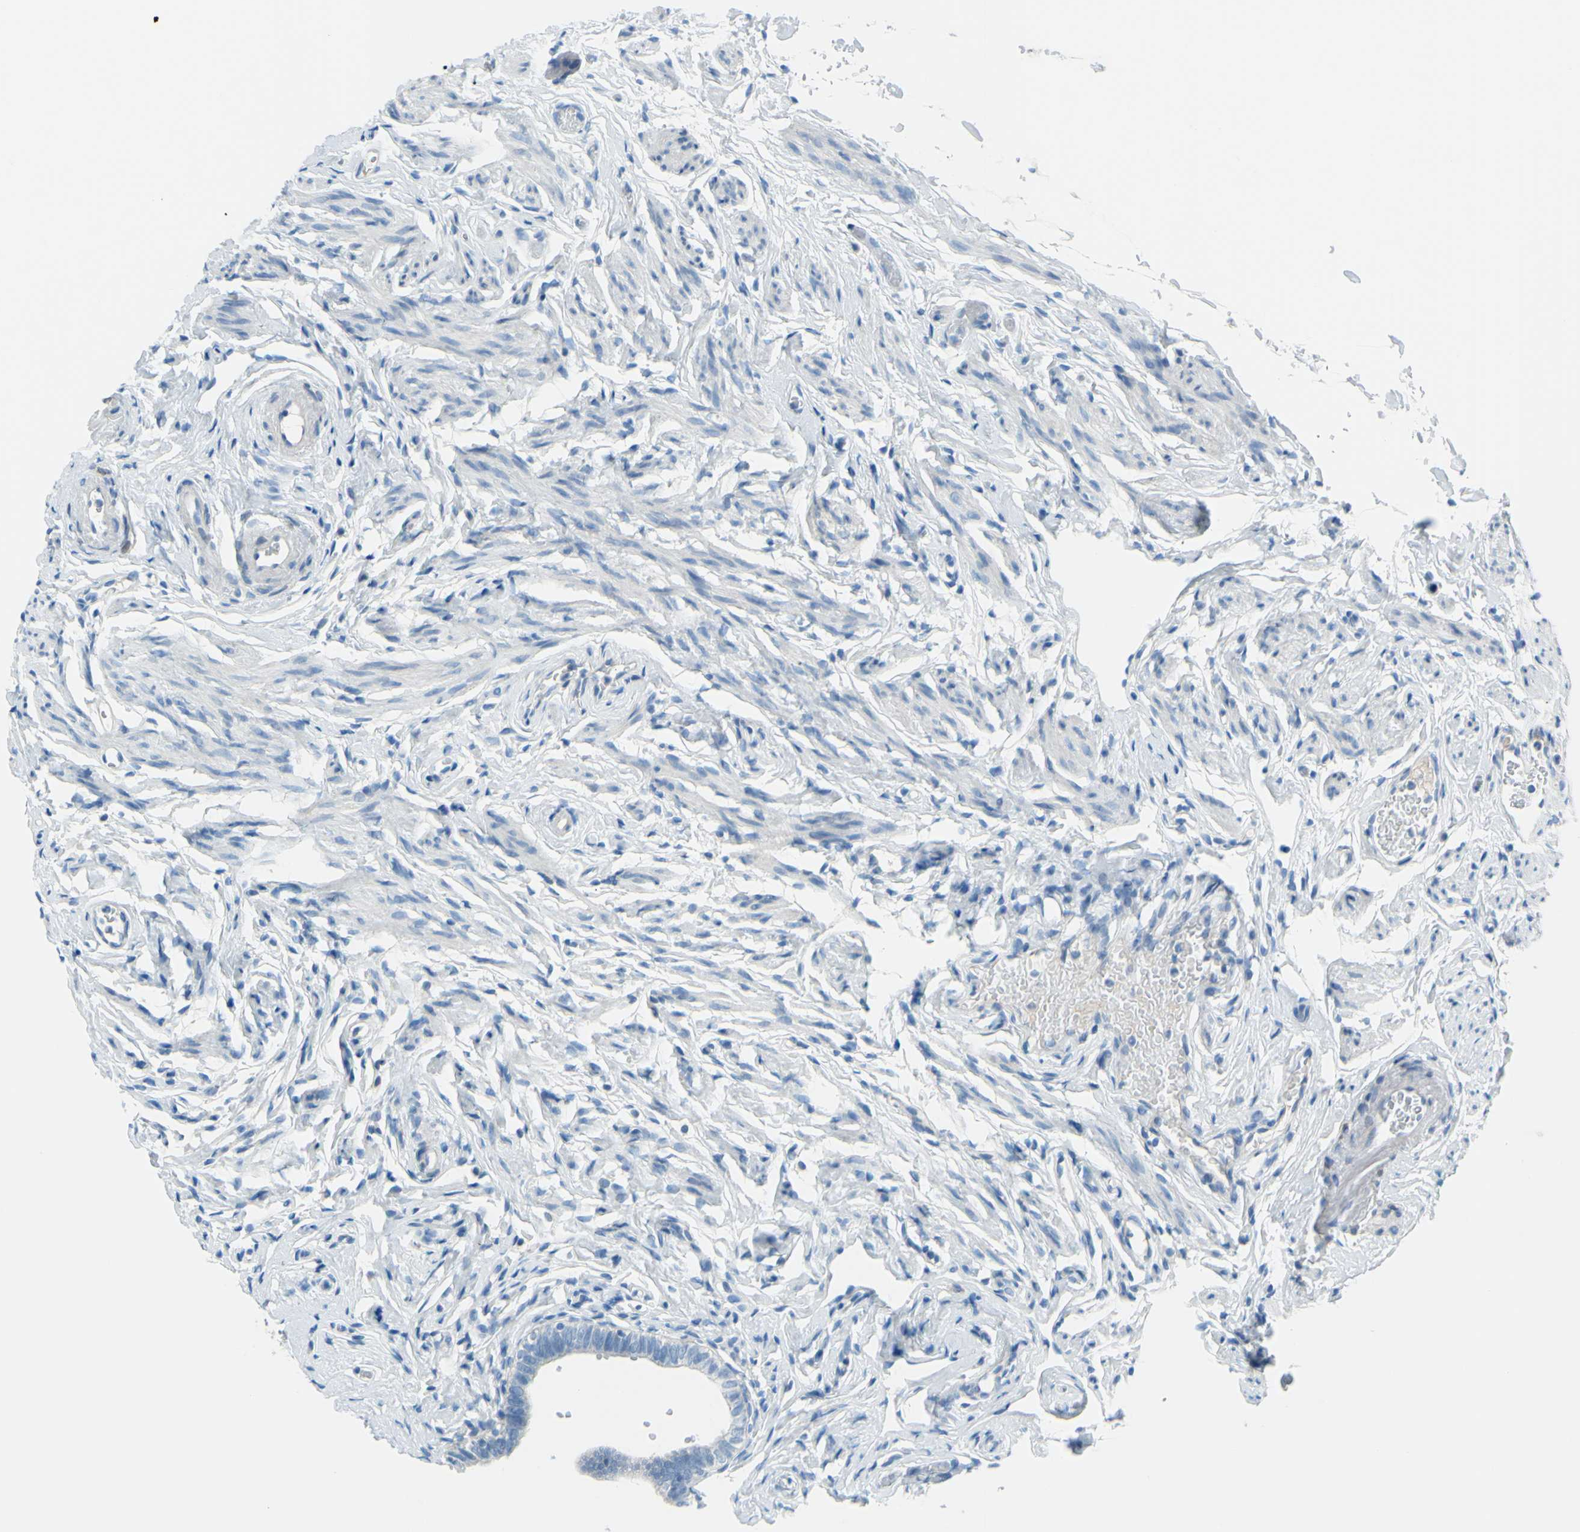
{"staining": {"intensity": "negative", "quantity": "none", "location": "none"}, "tissue": "fallopian tube", "cell_type": "Glandular cells", "image_type": "normal", "snomed": [{"axis": "morphology", "description": "Normal tissue, NOS"}, {"axis": "topography", "description": "Fallopian tube"}], "caption": "Immunohistochemical staining of benign fallopian tube shows no significant expression in glandular cells. (Brightfield microscopy of DAB (3,3'-diaminobenzidine) immunohistochemistry (IHC) at high magnification).", "gene": "SLC1A2", "patient": {"sex": "female", "age": 71}}